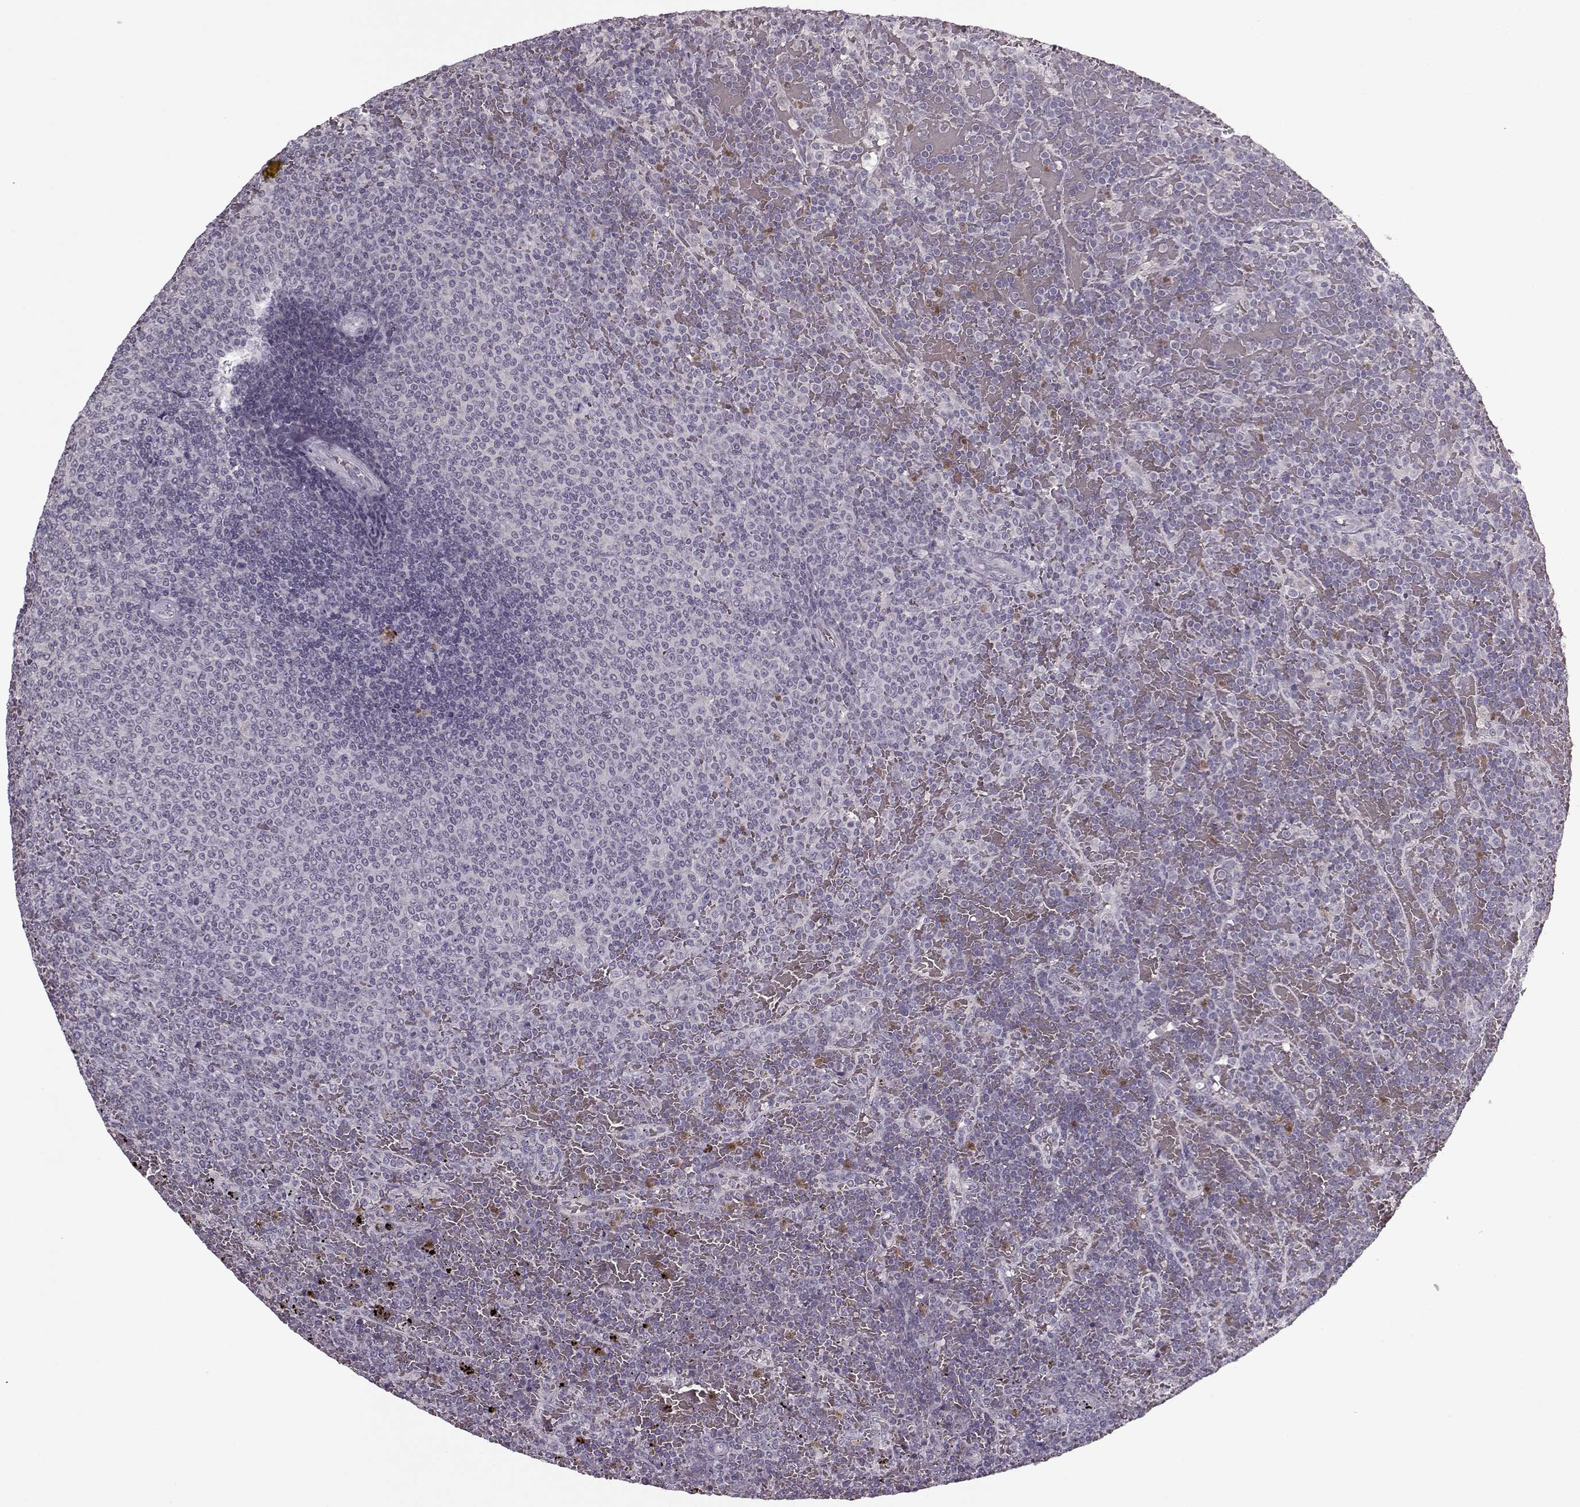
{"staining": {"intensity": "negative", "quantity": "none", "location": "none"}, "tissue": "lymphoma", "cell_type": "Tumor cells", "image_type": "cancer", "snomed": [{"axis": "morphology", "description": "Malignant lymphoma, non-Hodgkin's type, Low grade"}, {"axis": "topography", "description": "Spleen"}], "caption": "Tumor cells are negative for brown protein staining in lymphoma.", "gene": "ACOT11", "patient": {"sex": "female", "age": 77}}